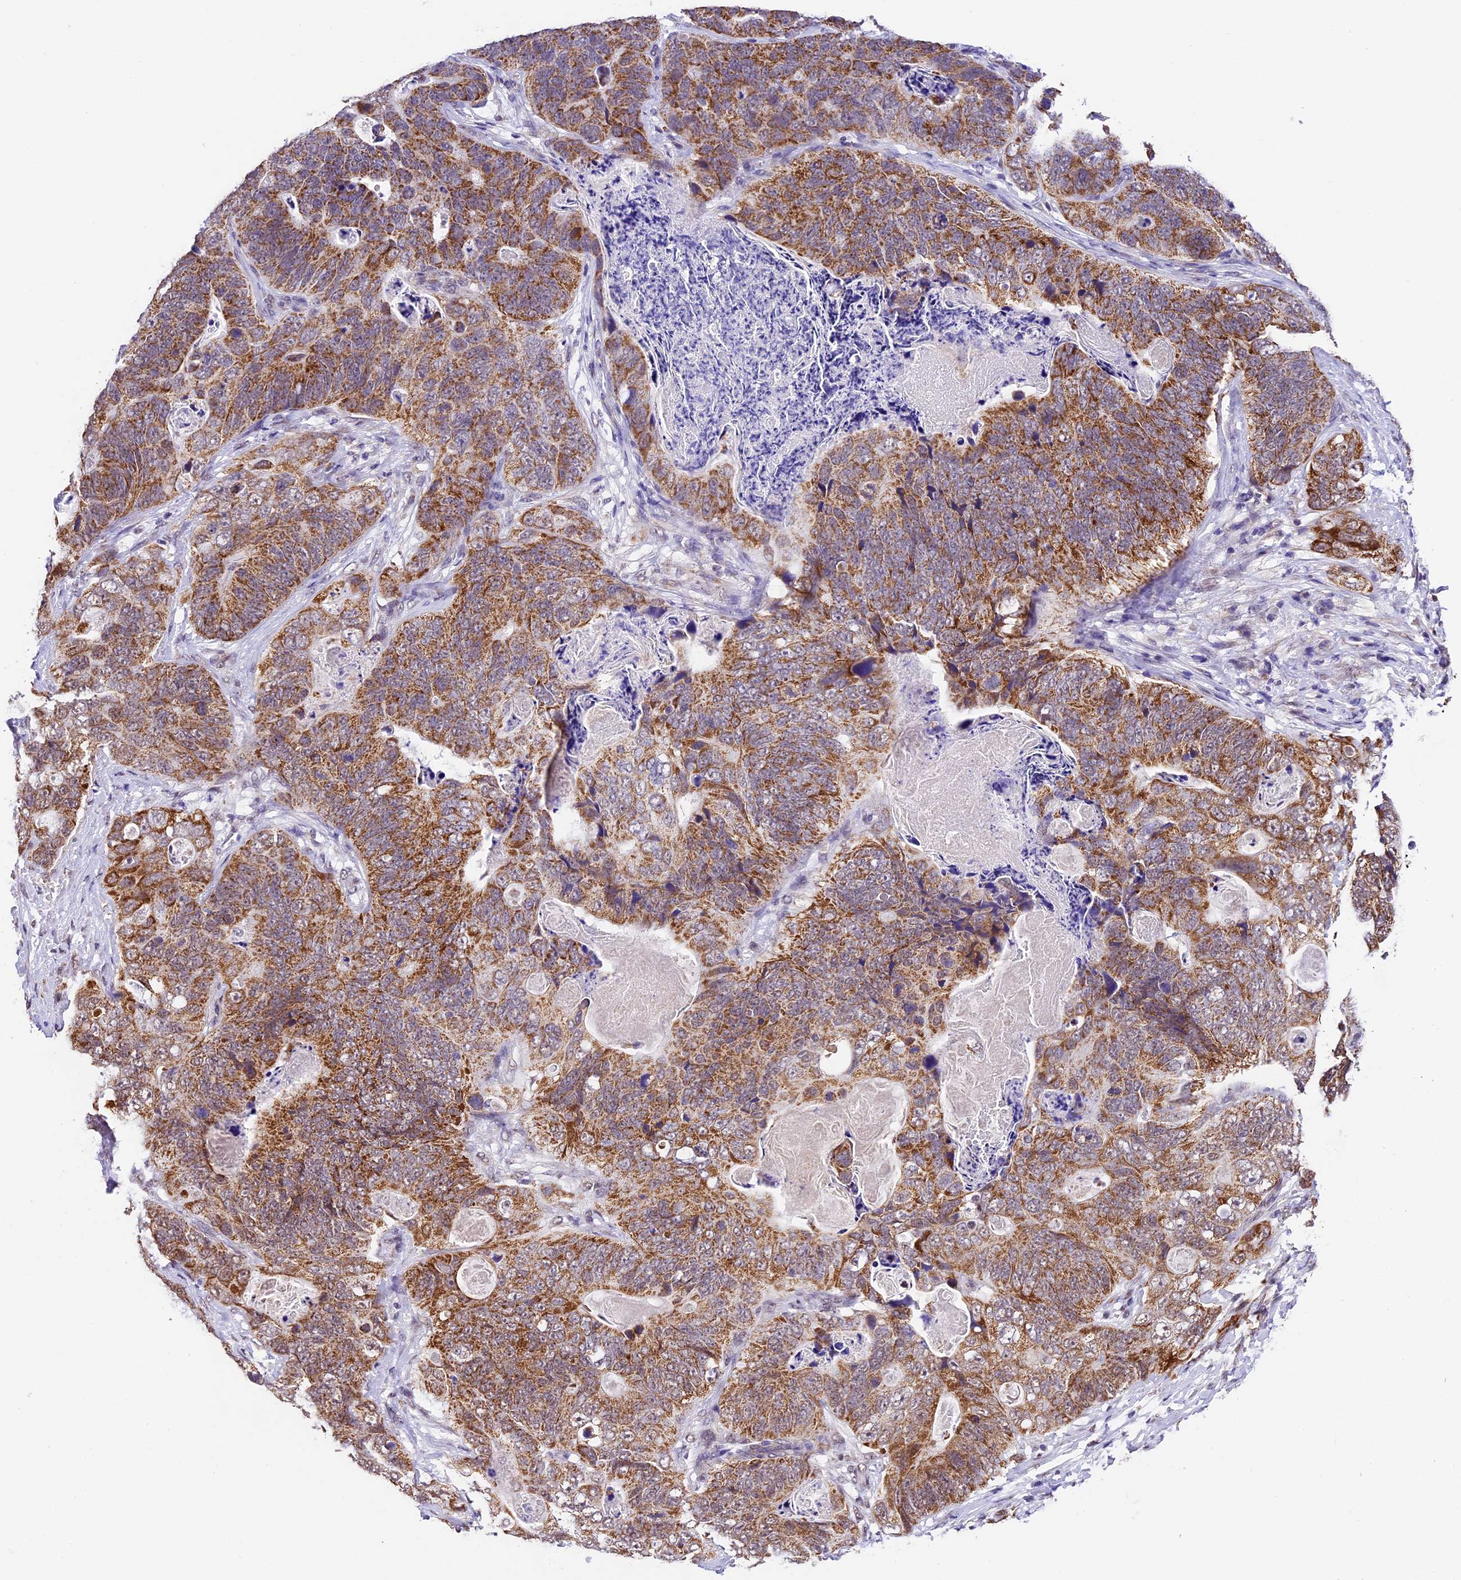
{"staining": {"intensity": "moderate", "quantity": ">75%", "location": "cytoplasmic/membranous"}, "tissue": "stomach cancer", "cell_type": "Tumor cells", "image_type": "cancer", "snomed": [{"axis": "morphology", "description": "Normal tissue, NOS"}, {"axis": "morphology", "description": "Adenocarcinoma, NOS"}, {"axis": "topography", "description": "Stomach"}], "caption": "Immunohistochemistry of adenocarcinoma (stomach) reveals medium levels of moderate cytoplasmic/membranous staining in approximately >75% of tumor cells. (brown staining indicates protein expression, while blue staining denotes nuclei).", "gene": "CARS2", "patient": {"sex": "female", "age": 89}}